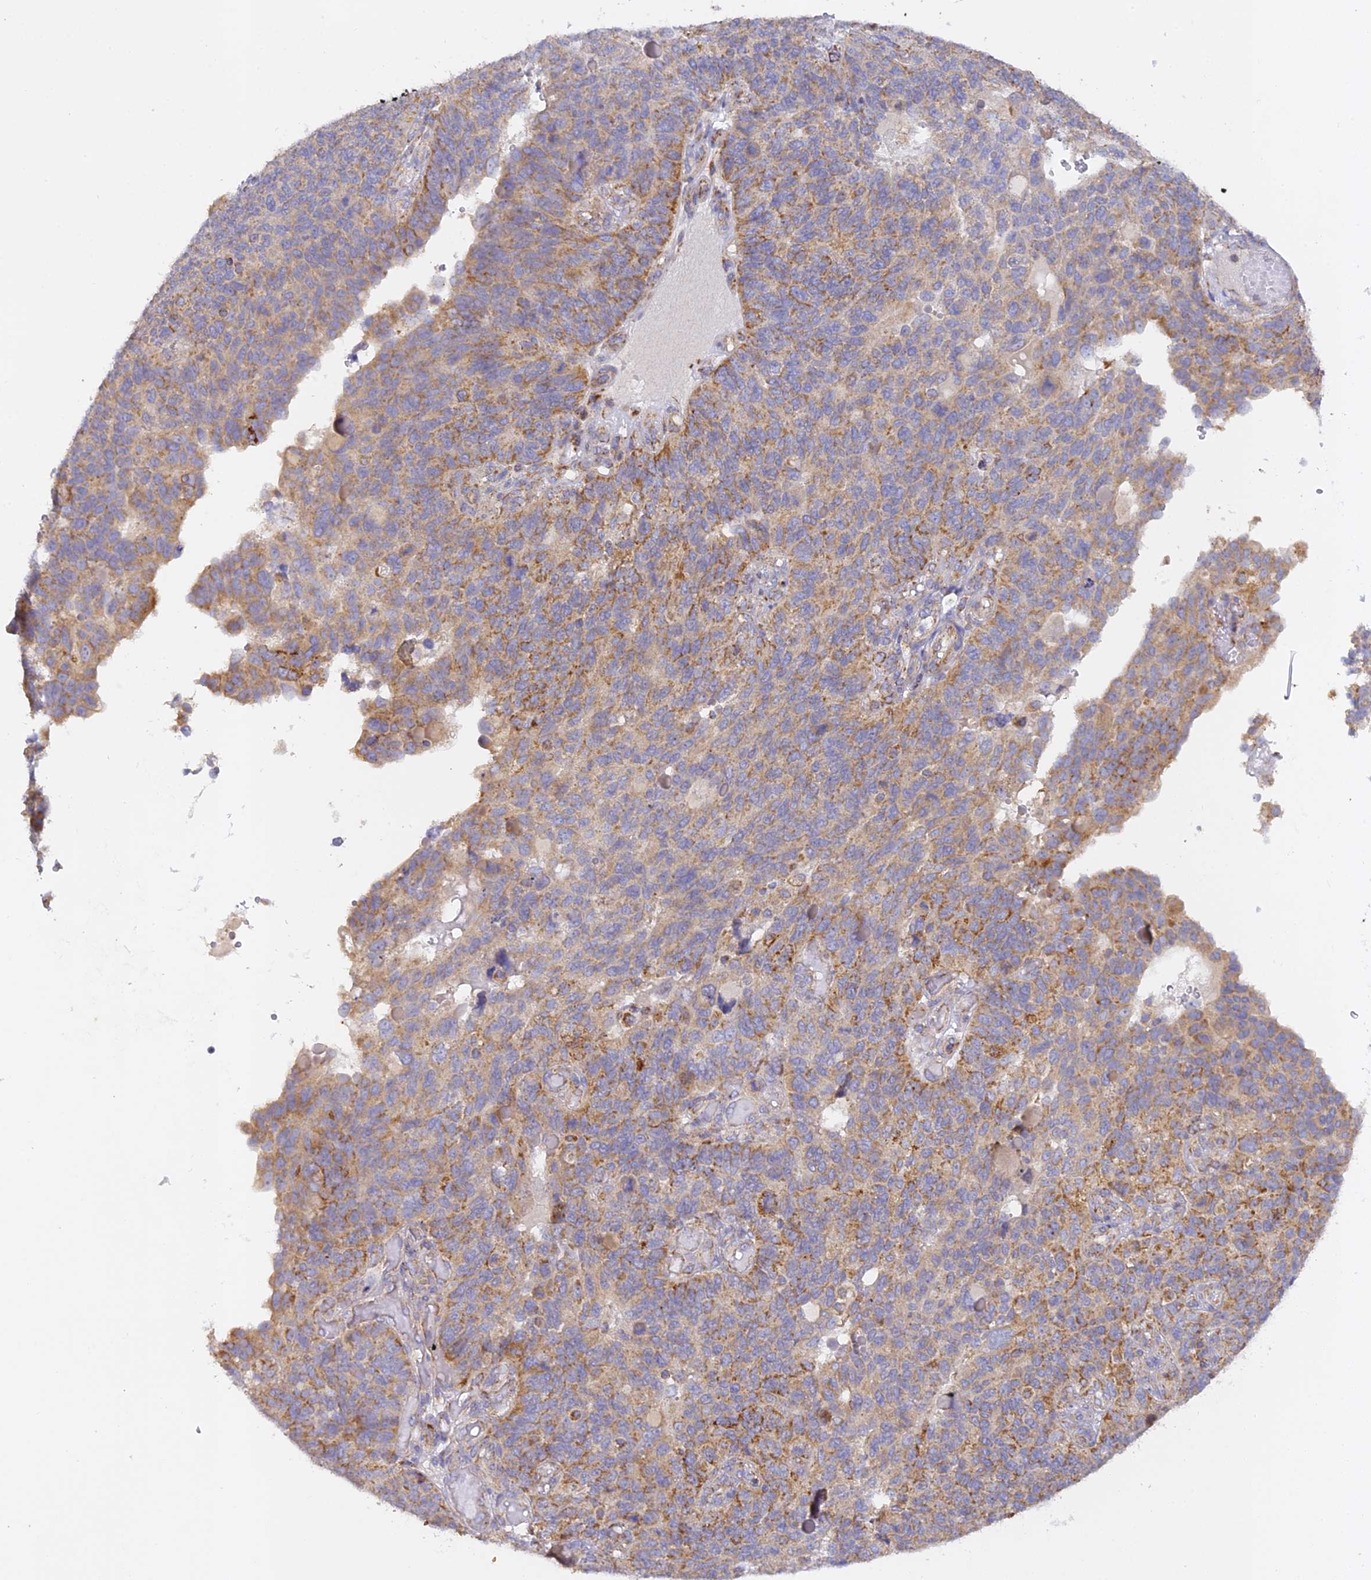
{"staining": {"intensity": "moderate", "quantity": "25%-75%", "location": "cytoplasmic/membranous"}, "tissue": "endometrial cancer", "cell_type": "Tumor cells", "image_type": "cancer", "snomed": [{"axis": "morphology", "description": "Adenocarcinoma, NOS"}, {"axis": "topography", "description": "Endometrium"}], "caption": "A histopathology image showing moderate cytoplasmic/membranous staining in about 25%-75% of tumor cells in endometrial cancer (adenocarcinoma), as visualized by brown immunohistochemical staining.", "gene": "DONSON", "patient": {"sex": "female", "age": 66}}